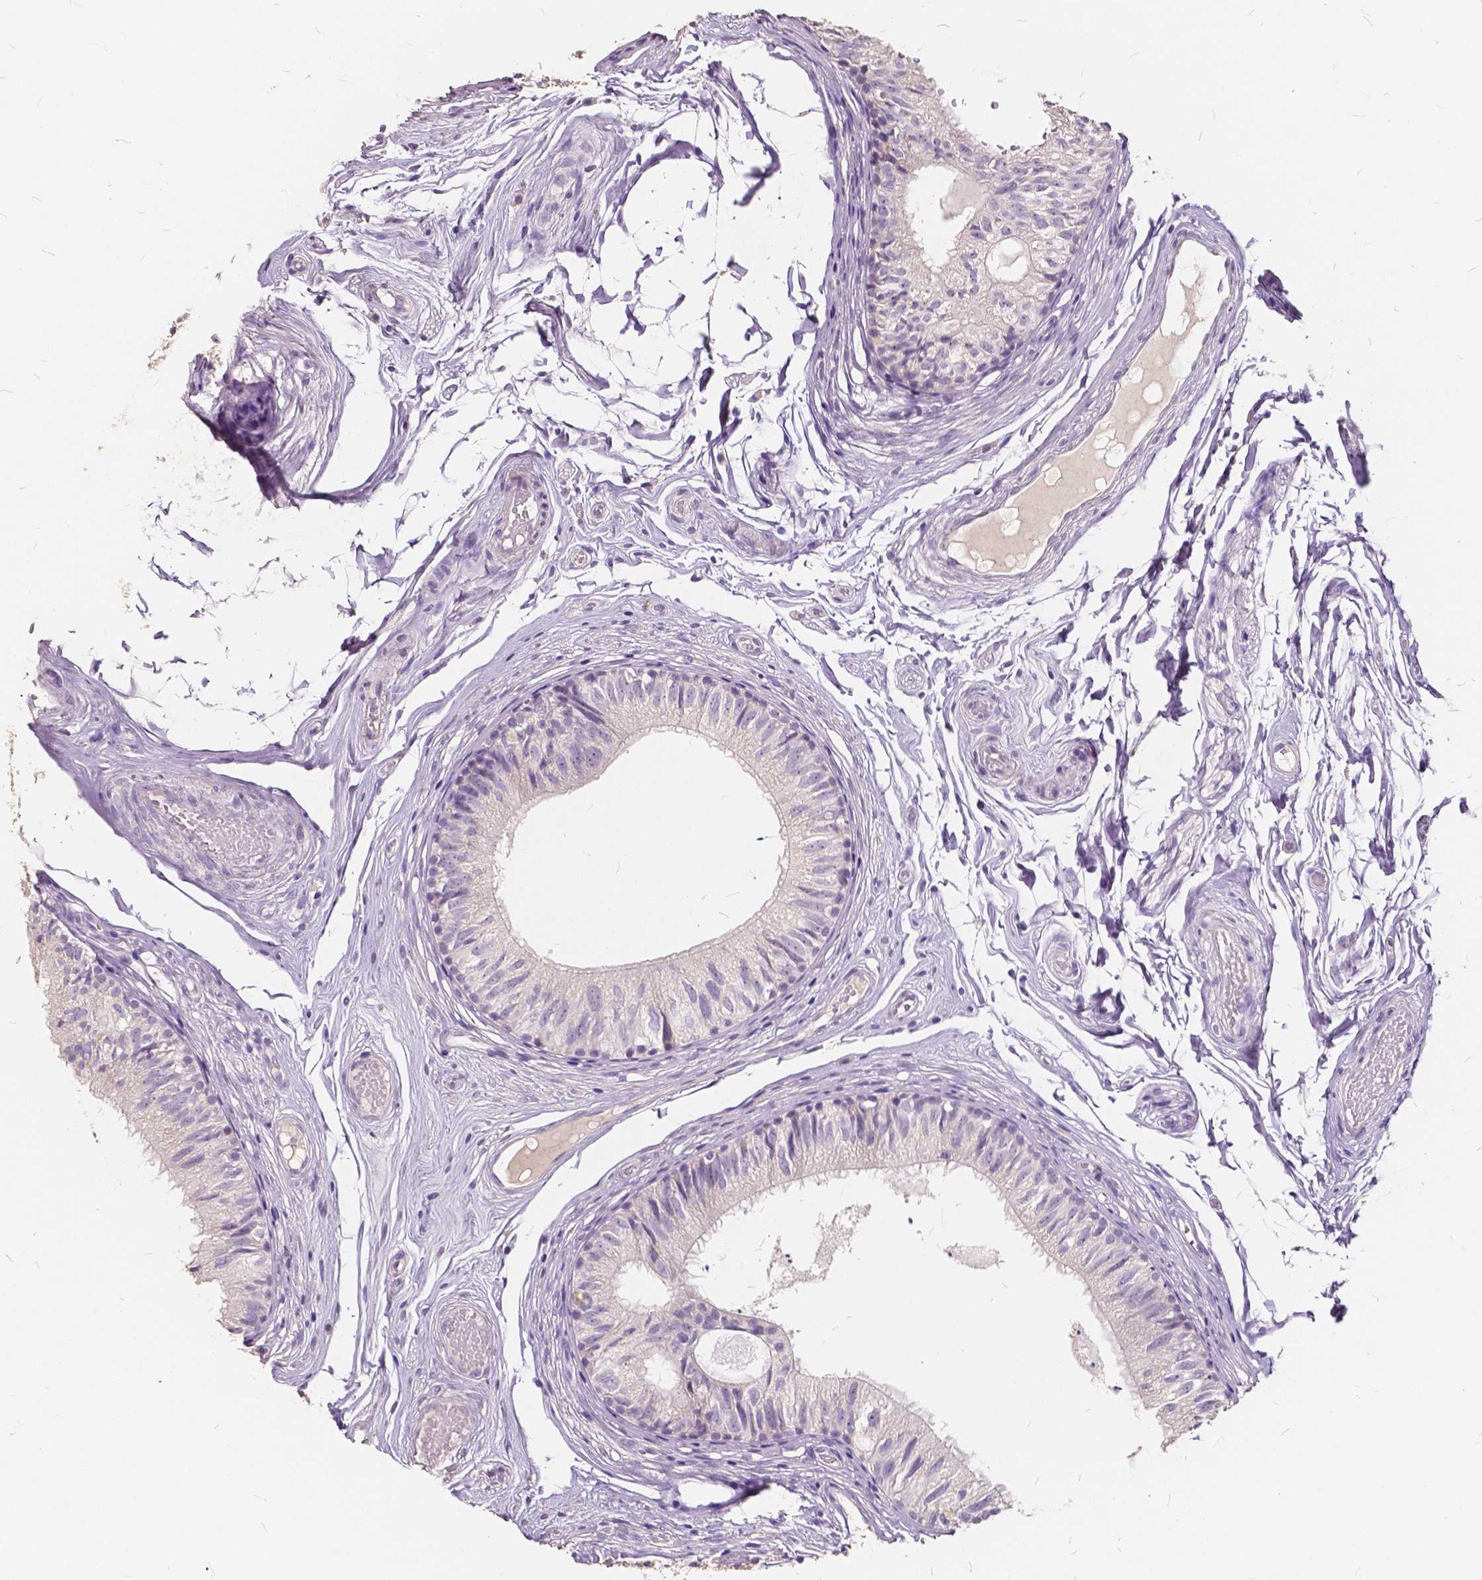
{"staining": {"intensity": "negative", "quantity": "none", "location": "none"}, "tissue": "epididymis", "cell_type": "Glandular cells", "image_type": "normal", "snomed": [{"axis": "morphology", "description": "Normal tissue, NOS"}, {"axis": "topography", "description": "Epididymis"}], "caption": "Human epididymis stained for a protein using immunohistochemistry demonstrates no expression in glandular cells.", "gene": "SLC7A8", "patient": {"sex": "male", "age": 29}}